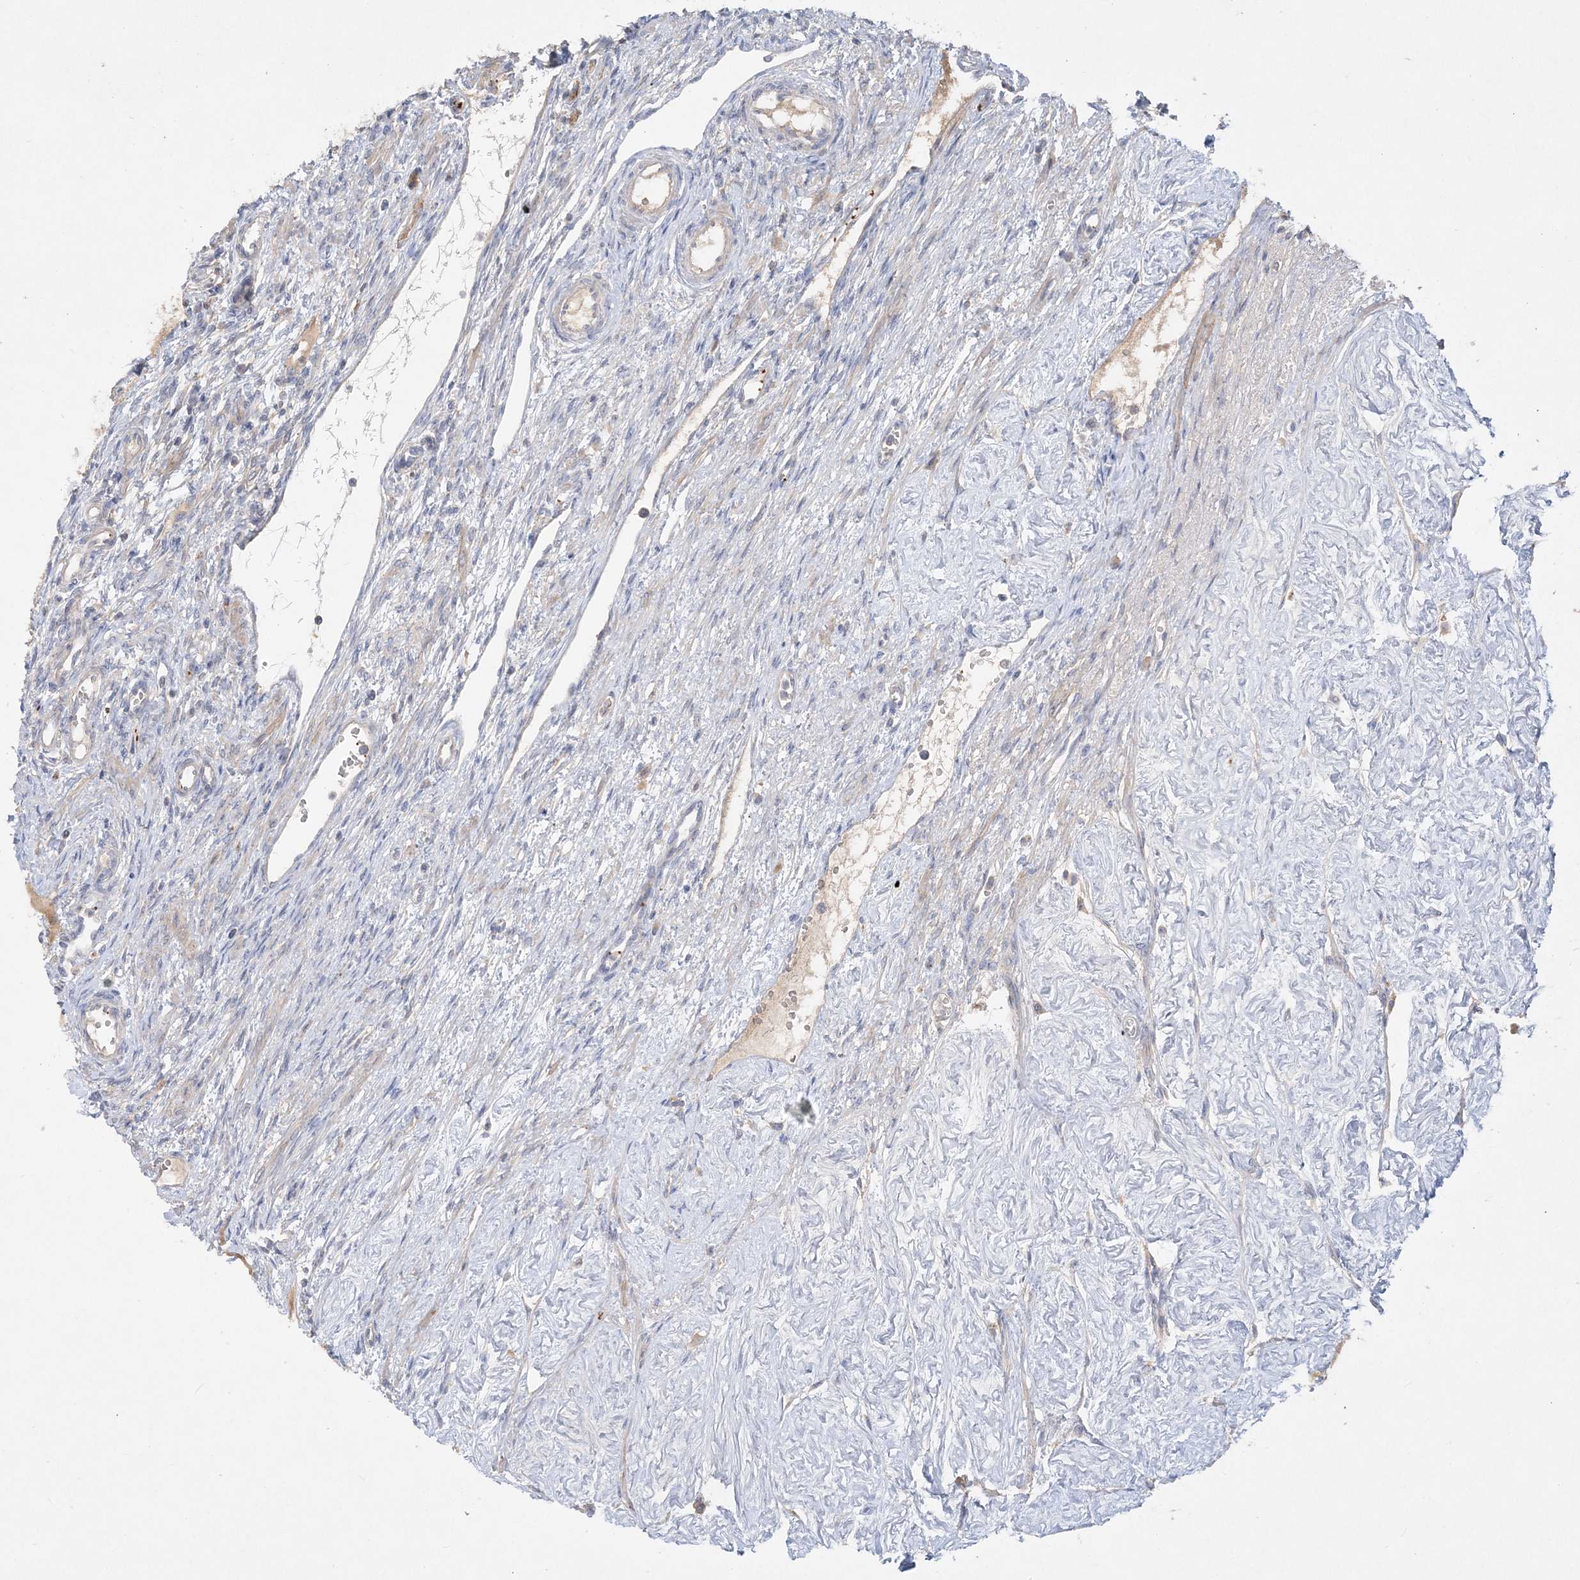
{"staining": {"intensity": "negative", "quantity": "none", "location": "none"}, "tissue": "ovary", "cell_type": "Ovarian stroma cells", "image_type": "normal", "snomed": [{"axis": "morphology", "description": "Normal tissue, NOS"}, {"axis": "morphology", "description": "Cyst, NOS"}, {"axis": "topography", "description": "Ovary"}], "caption": "This is a histopathology image of immunohistochemistry (IHC) staining of normal ovary, which shows no positivity in ovarian stroma cells.", "gene": "ADCK2", "patient": {"sex": "female", "age": 33}}